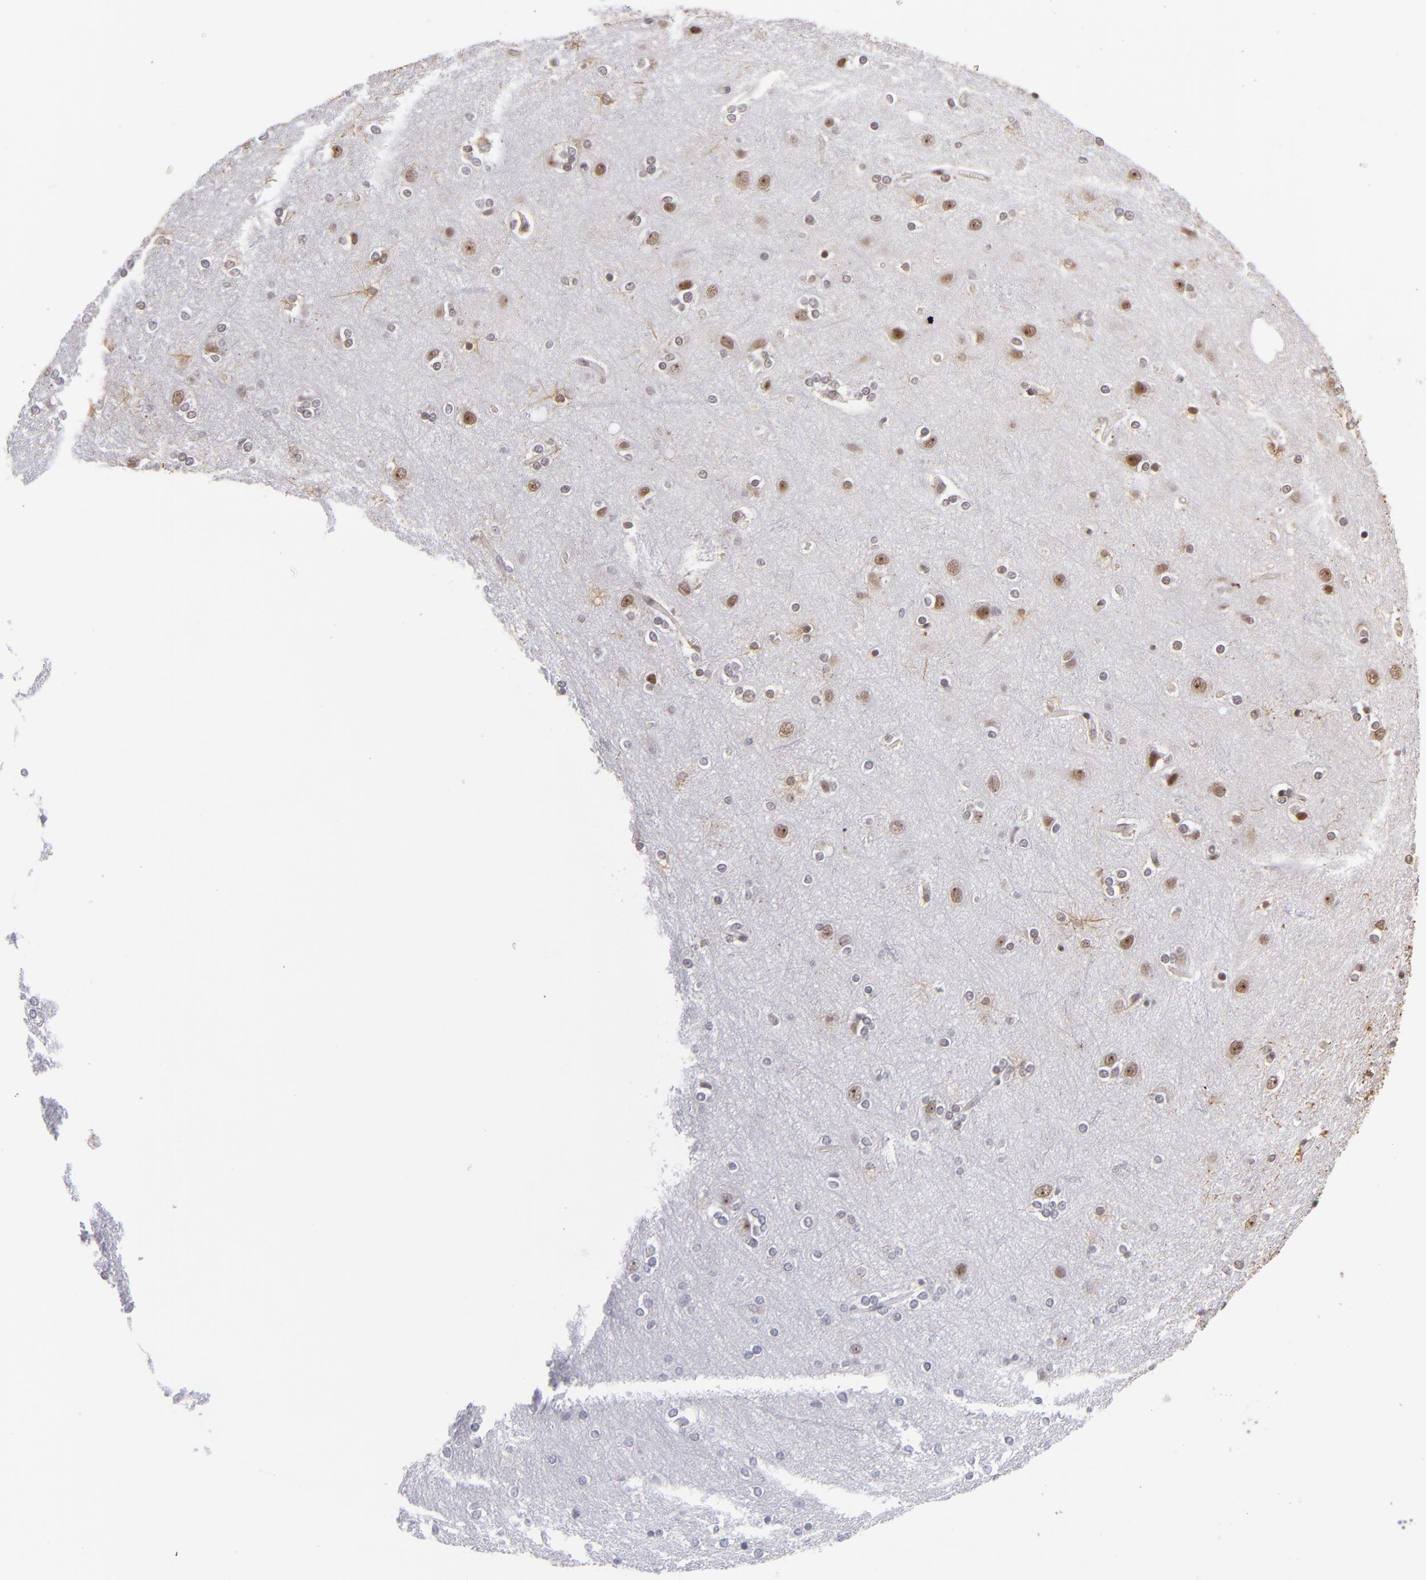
{"staining": {"intensity": "moderate", "quantity": ">75%", "location": "nuclear"}, "tissue": "cerebral cortex", "cell_type": "Endothelial cells", "image_type": "normal", "snomed": [{"axis": "morphology", "description": "Normal tissue, NOS"}, {"axis": "topography", "description": "Cerebral cortex"}], "caption": "This photomicrograph shows immunohistochemistry staining of benign human cerebral cortex, with medium moderate nuclear expression in approximately >75% of endothelial cells.", "gene": "MLLT3", "patient": {"sex": "female", "age": 54}}